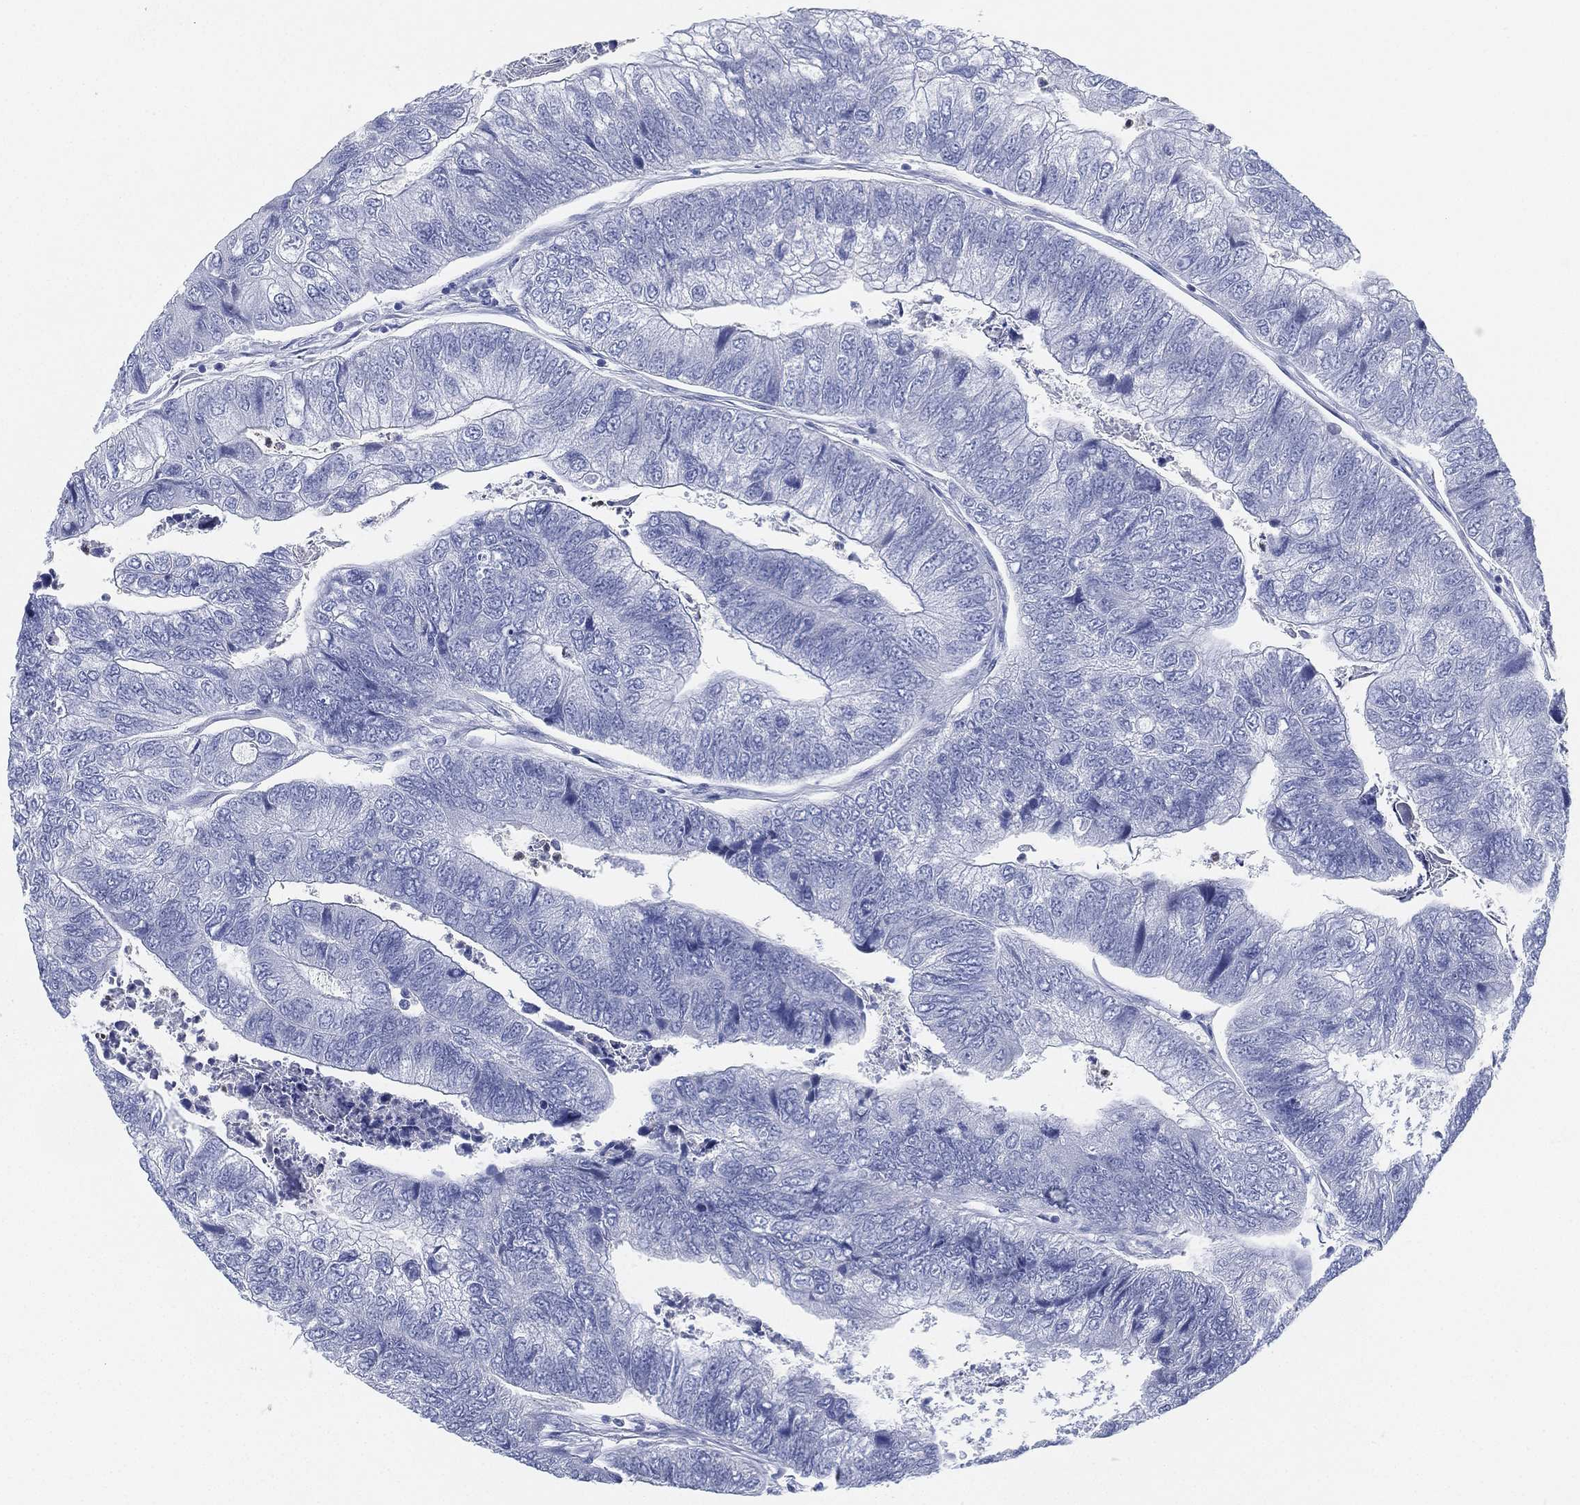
{"staining": {"intensity": "negative", "quantity": "none", "location": "none"}, "tissue": "colorectal cancer", "cell_type": "Tumor cells", "image_type": "cancer", "snomed": [{"axis": "morphology", "description": "Adenocarcinoma, NOS"}, {"axis": "topography", "description": "Colon"}], "caption": "Tumor cells are negative for protein expression in human adenocarcinoma (colorectal).", "gene": "DEFB121", "patient": {"sex": "female", "age": 67}}